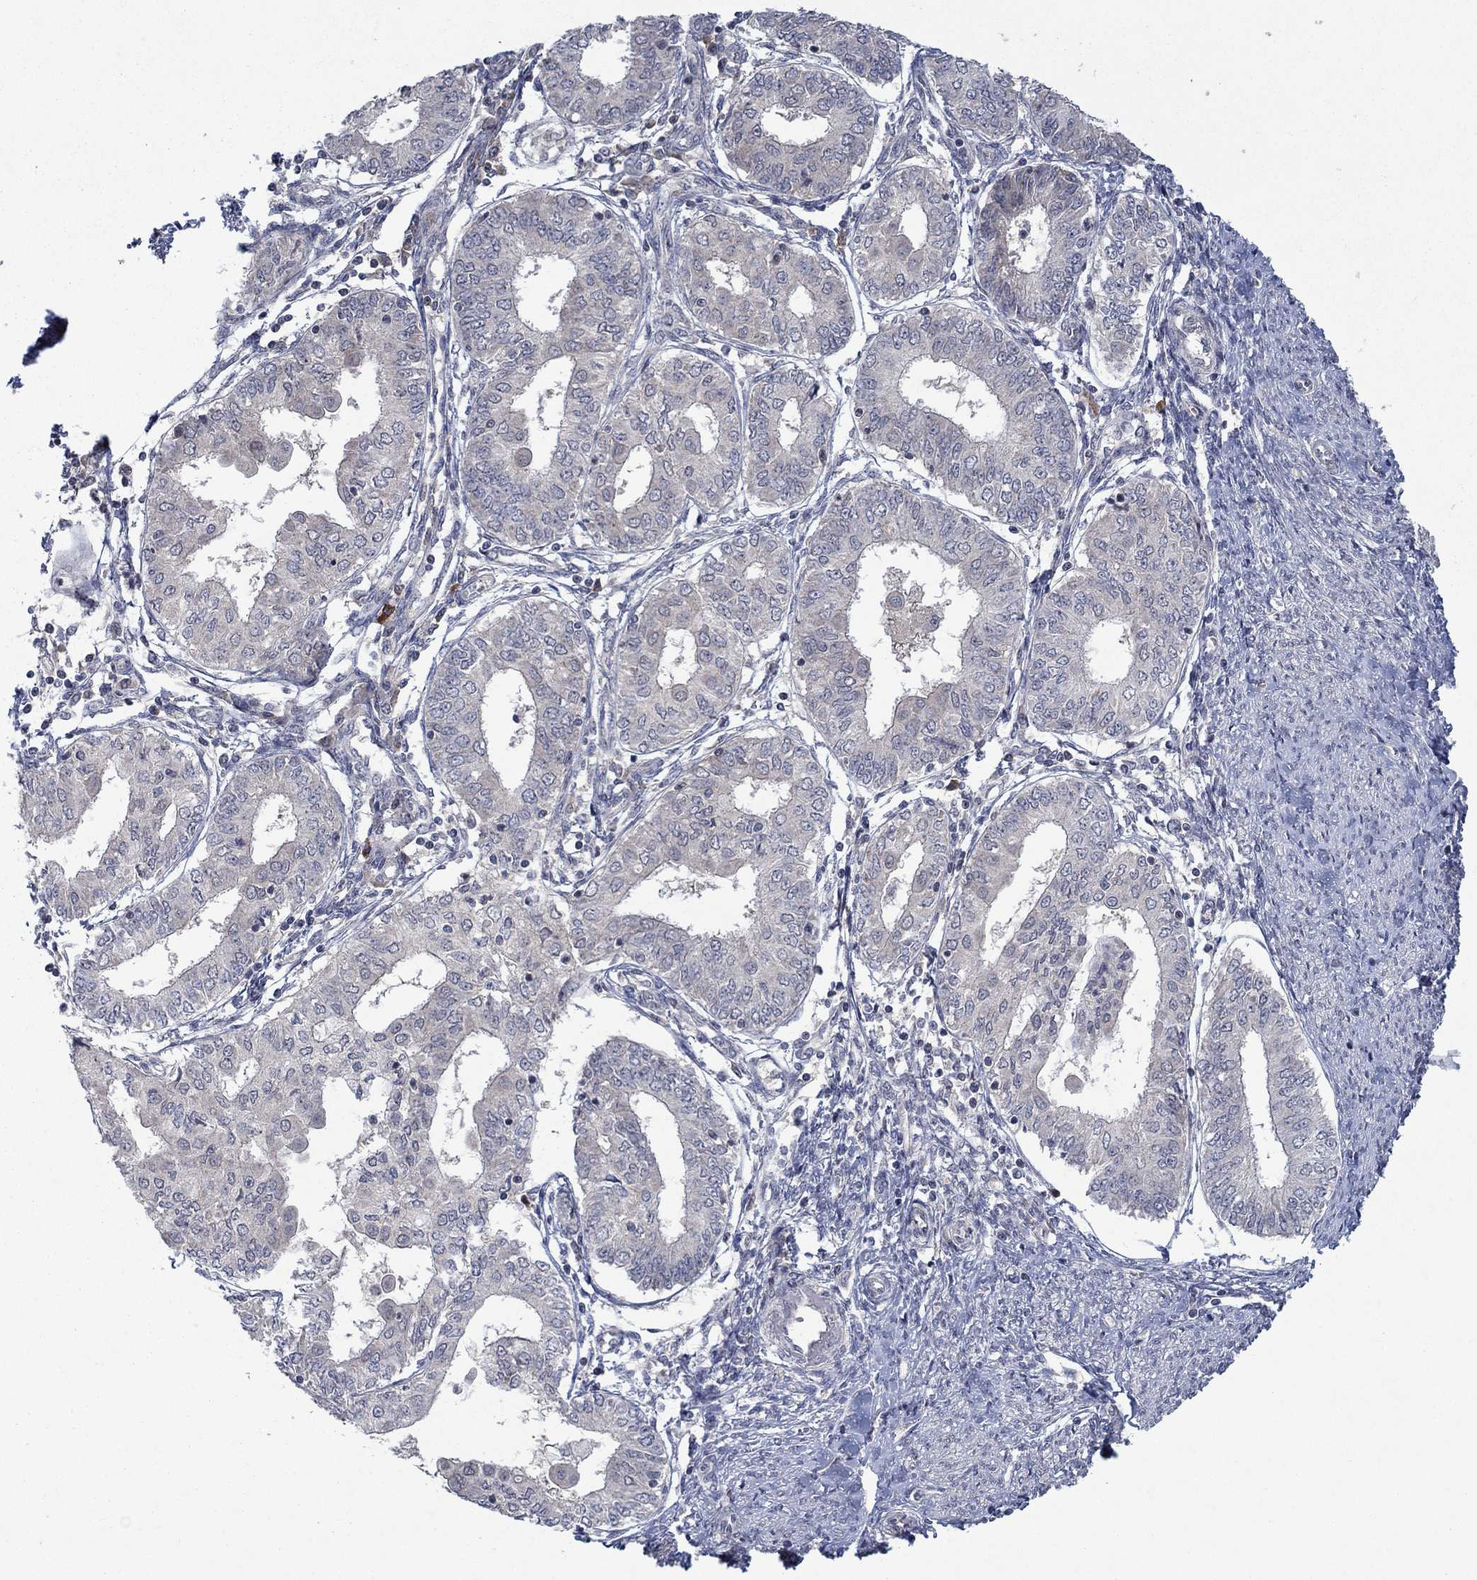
{"staining": {"intensity": "negative", "quantity": "none", "location": "none"}, "tissue": "endometrial cancer", "cell_type": "Tumor cells", "image_type": "cancer", "snomed": [{"axis": "morphology", "description": "Adenocarcinoma, NOS"}, {"axis": "topography", "description": "Endometrium"}], "caption": "Tumor cells are negative for protein expression in human endometrial adenocarcinoma. (Brightfield microscopy of DAB (3,3'-diaminobenzidine) IHC at high magnification).", "gene": "IL4", "patient": {"sex": "female", "age": 68}}